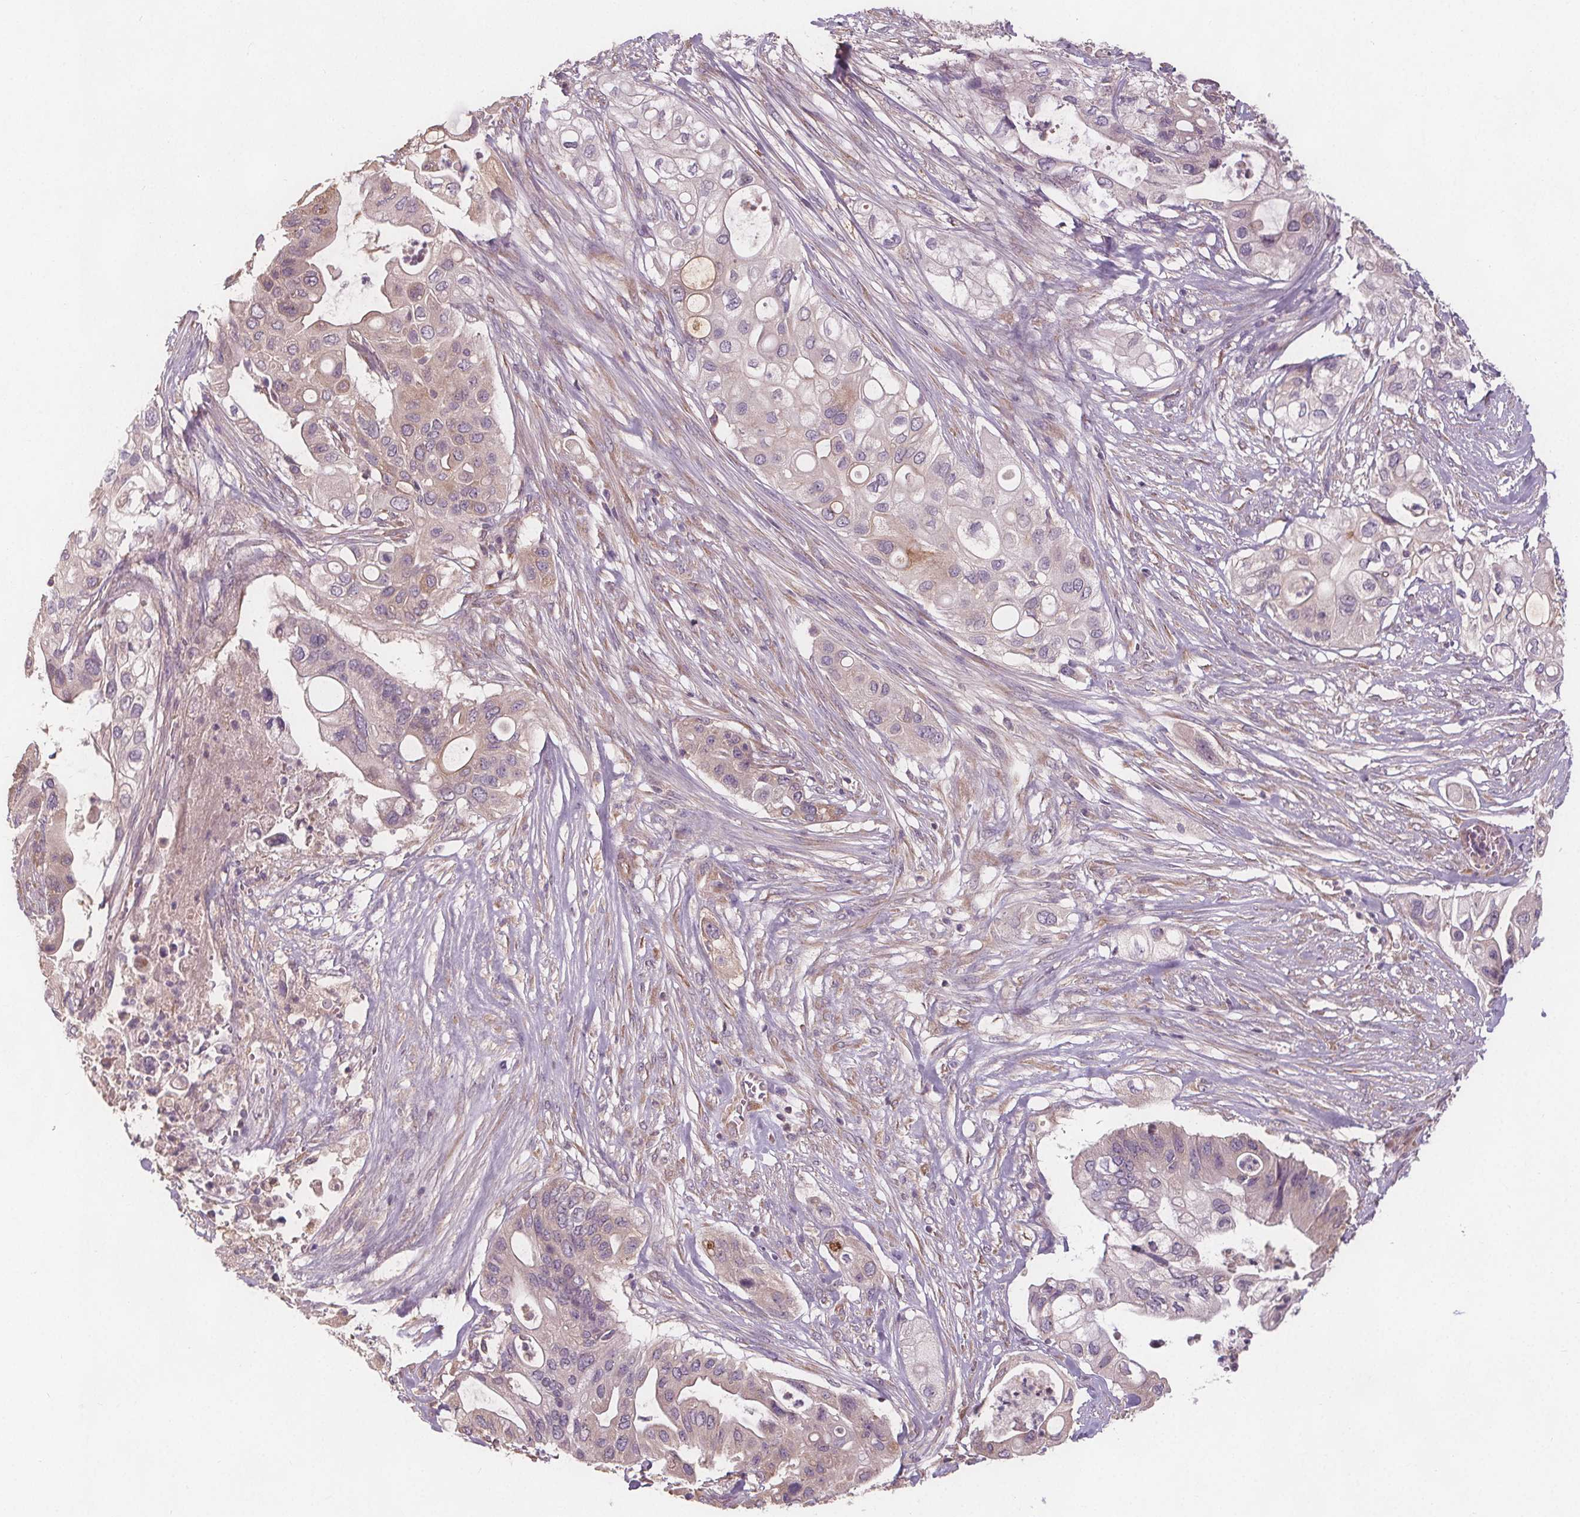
{"staining": {"intensity": "weak", "quantity": "<25%", "location": "cytoplasmic/membranous"}, "tissue": "pancreatic cancer", "cell_type": "Tumor cells", "image_type": "cancer", "snomed": [{"axis": "morphology", "description": "Adenocarcinoma, NOS"}, {"axis": "topography", "description": "Pancreas"}], "caption": "Tumor cells are negative for brown protein staining in pancreatic cancer (adenocarcinoma).", "gene": "TMEM80", "patient": {"sex": "female", "age": 72}}